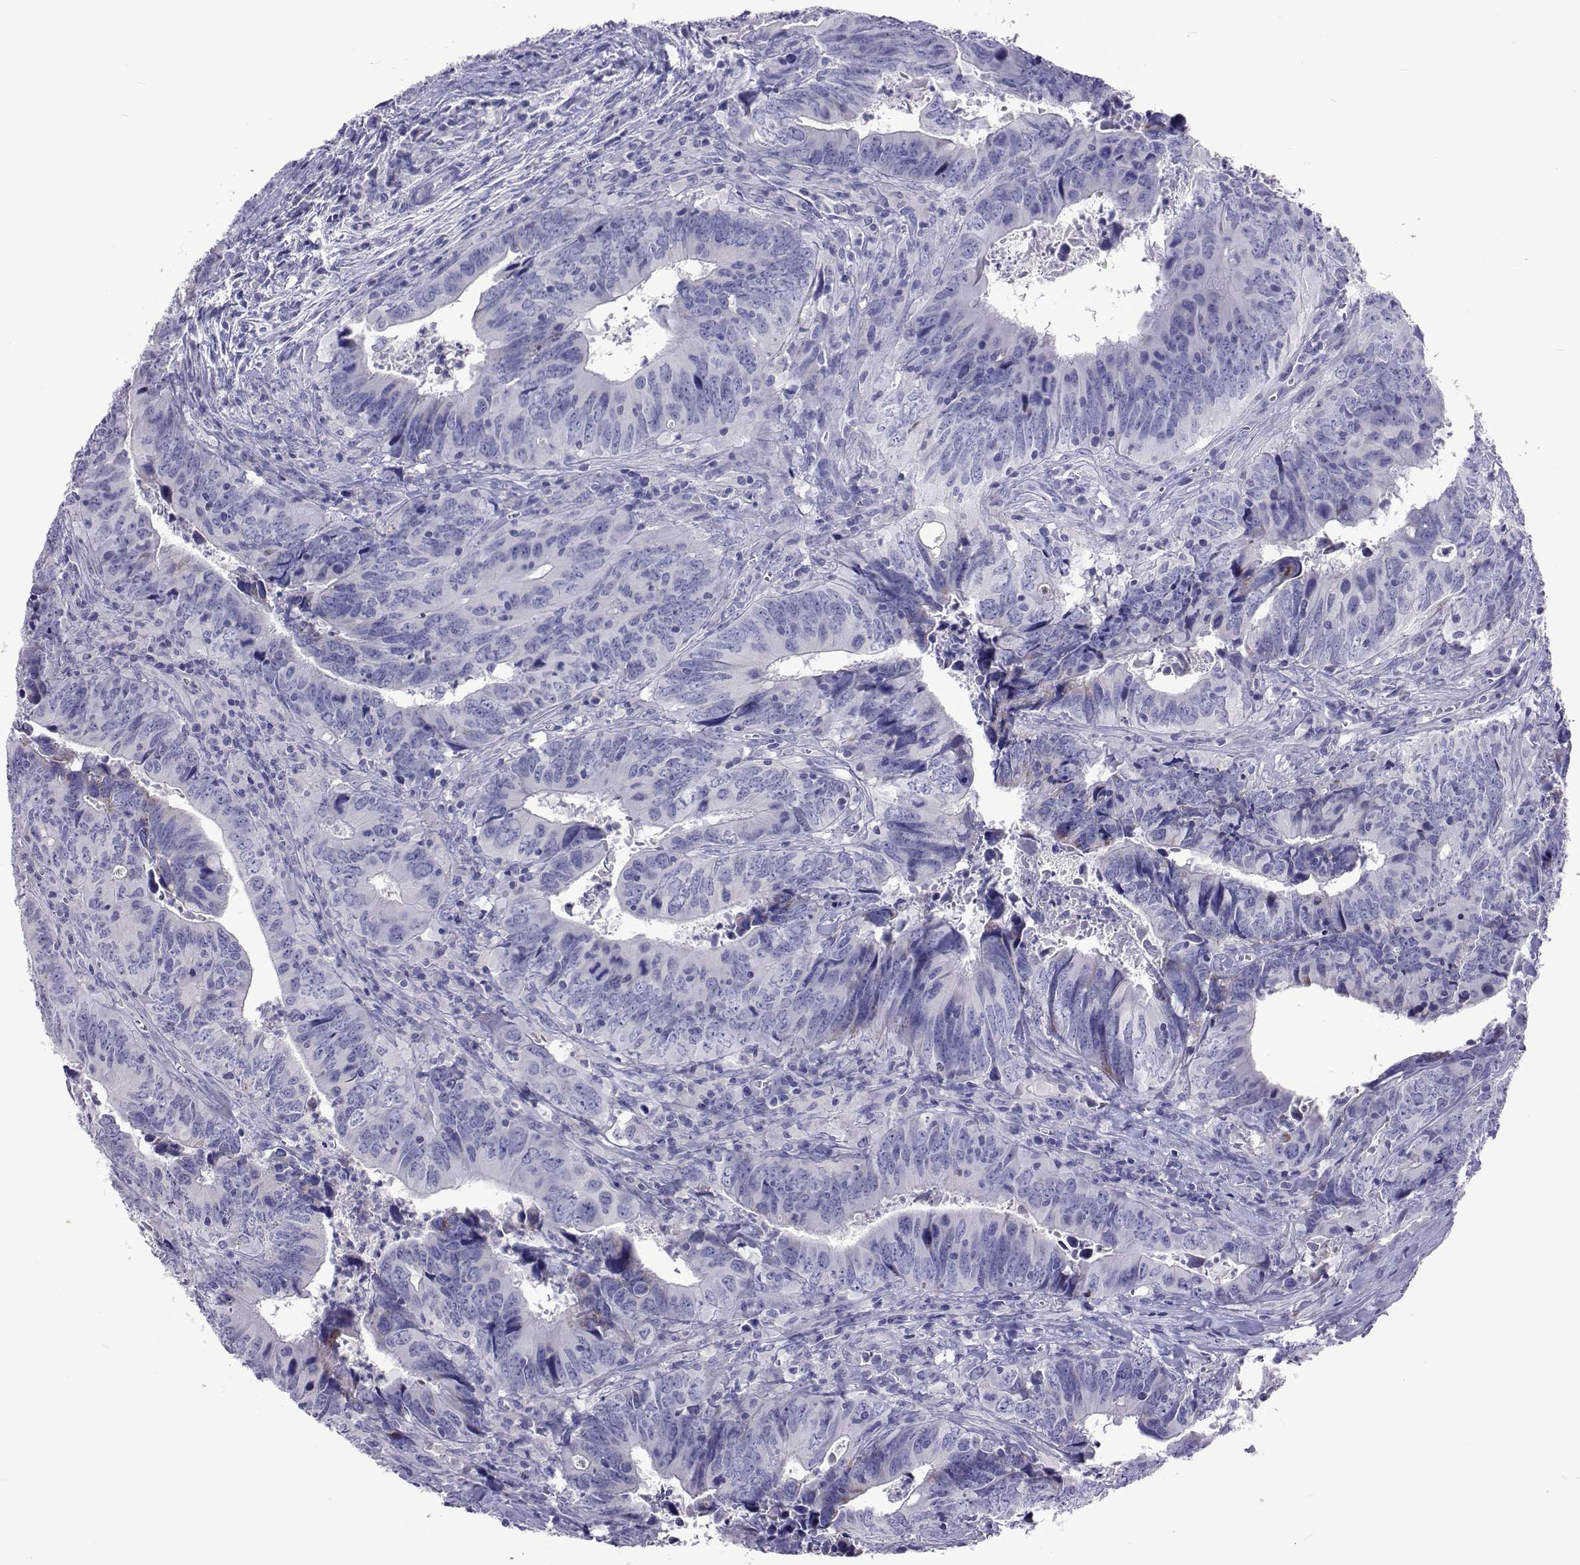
{"staining": {"intensity": "negative", "quantity": "none", "location": "none"}, "tissue": "colorectal cancer", "cell_type": "Tumor cells", "image_type": "cancer", "snomed": [{"axis": "morphology", "description": "Adenocarcinoma, NOS"}, {"axis": "topography", "description": "Colon"}], "caption": "Colorectal adenocarcinoma stained for a protein using immunohistochemistry (IHC) exhibits no staining tumor cells.", "gene": "UMODL1", "patient": {"sex": "female", "age": 82}}